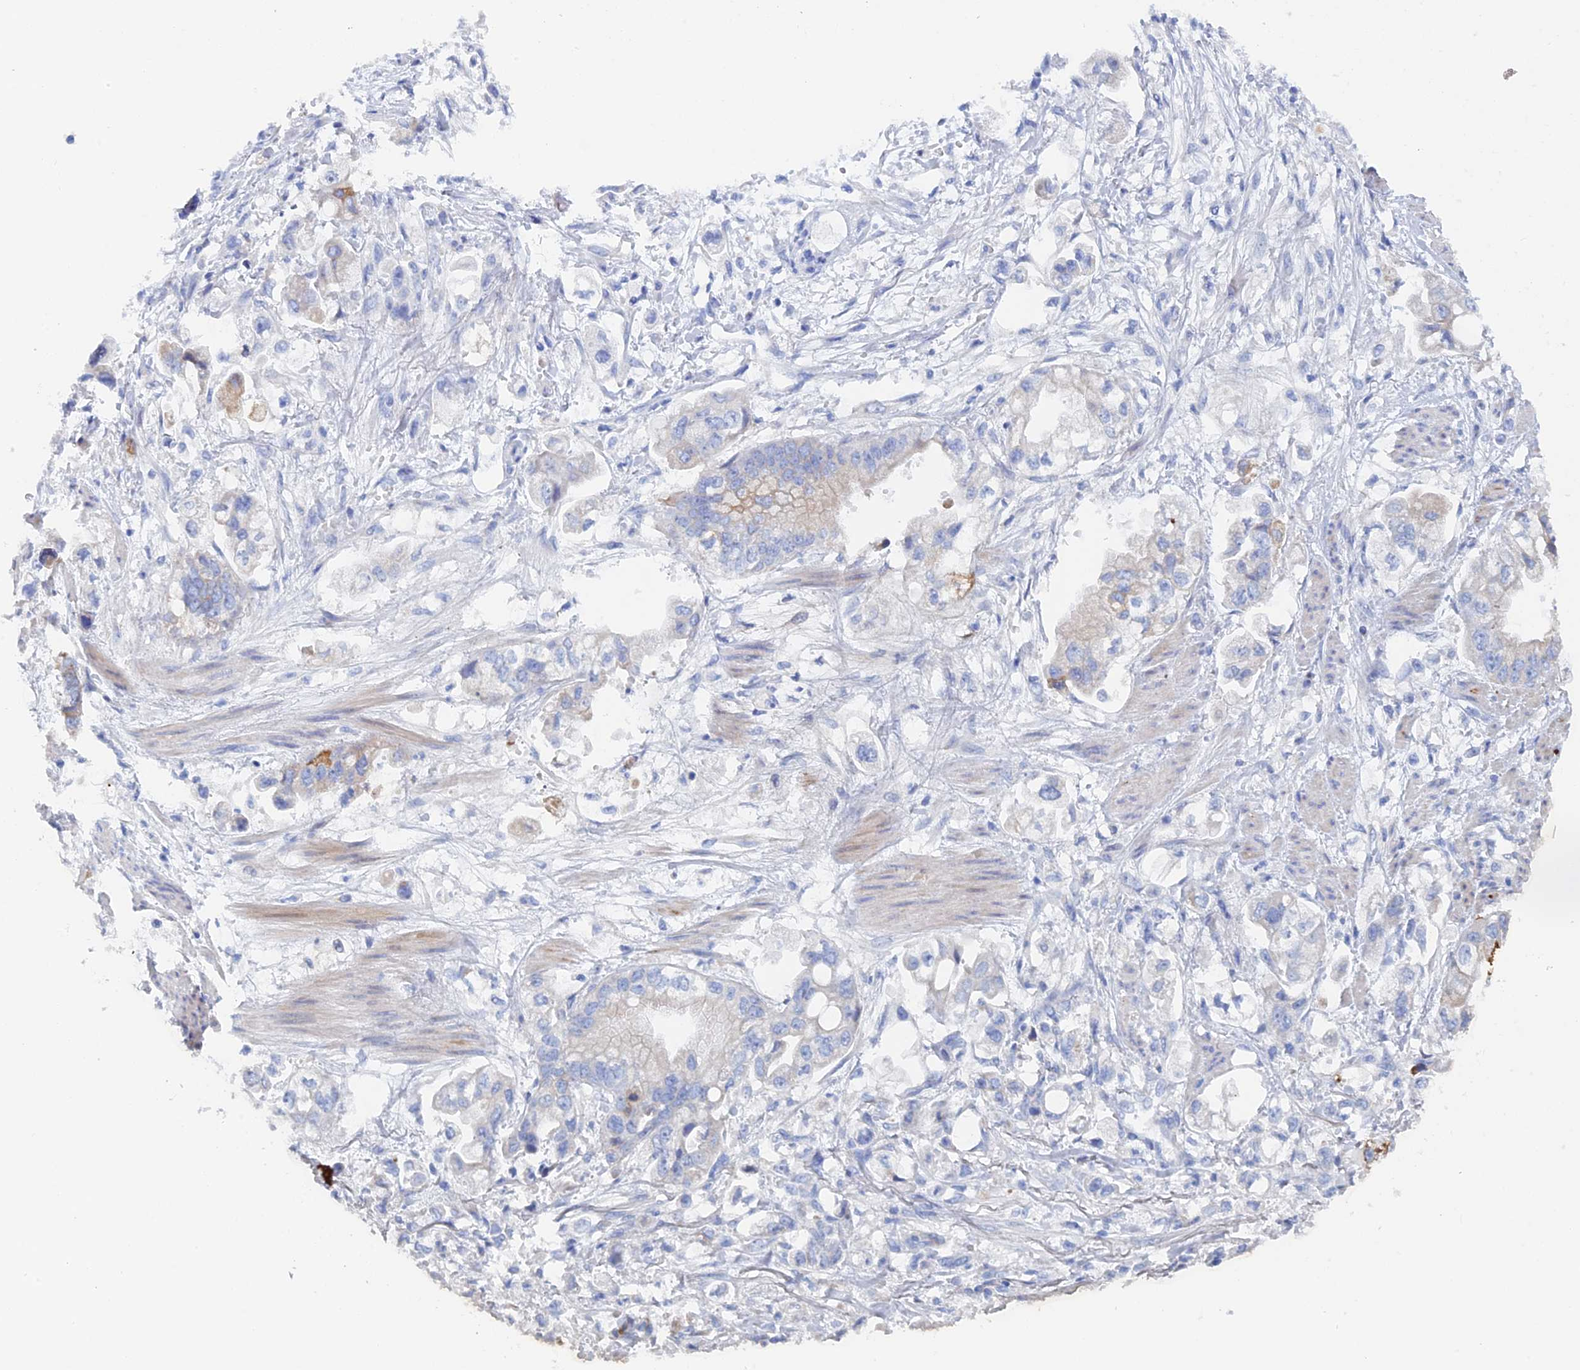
{"staining": {"intensity": "negative", "quantity": "none", "location": "none"}, "tissue": "stomach cancer", "cell_type": "Tumor cells", "image_type": "cancer", "snomed": [{"axis": "morphology", "description": "Adenocarcinoma, NOS"}, {"axis": "topography", "description": "Stomach"}], "caption": "Human adenocarcinoma (stomach) stained for a protein using immunohistochemistry demonstrates no expression in tumor cells.", "gene": "COG7", "patient": {"sex": "male", "age": 62}}